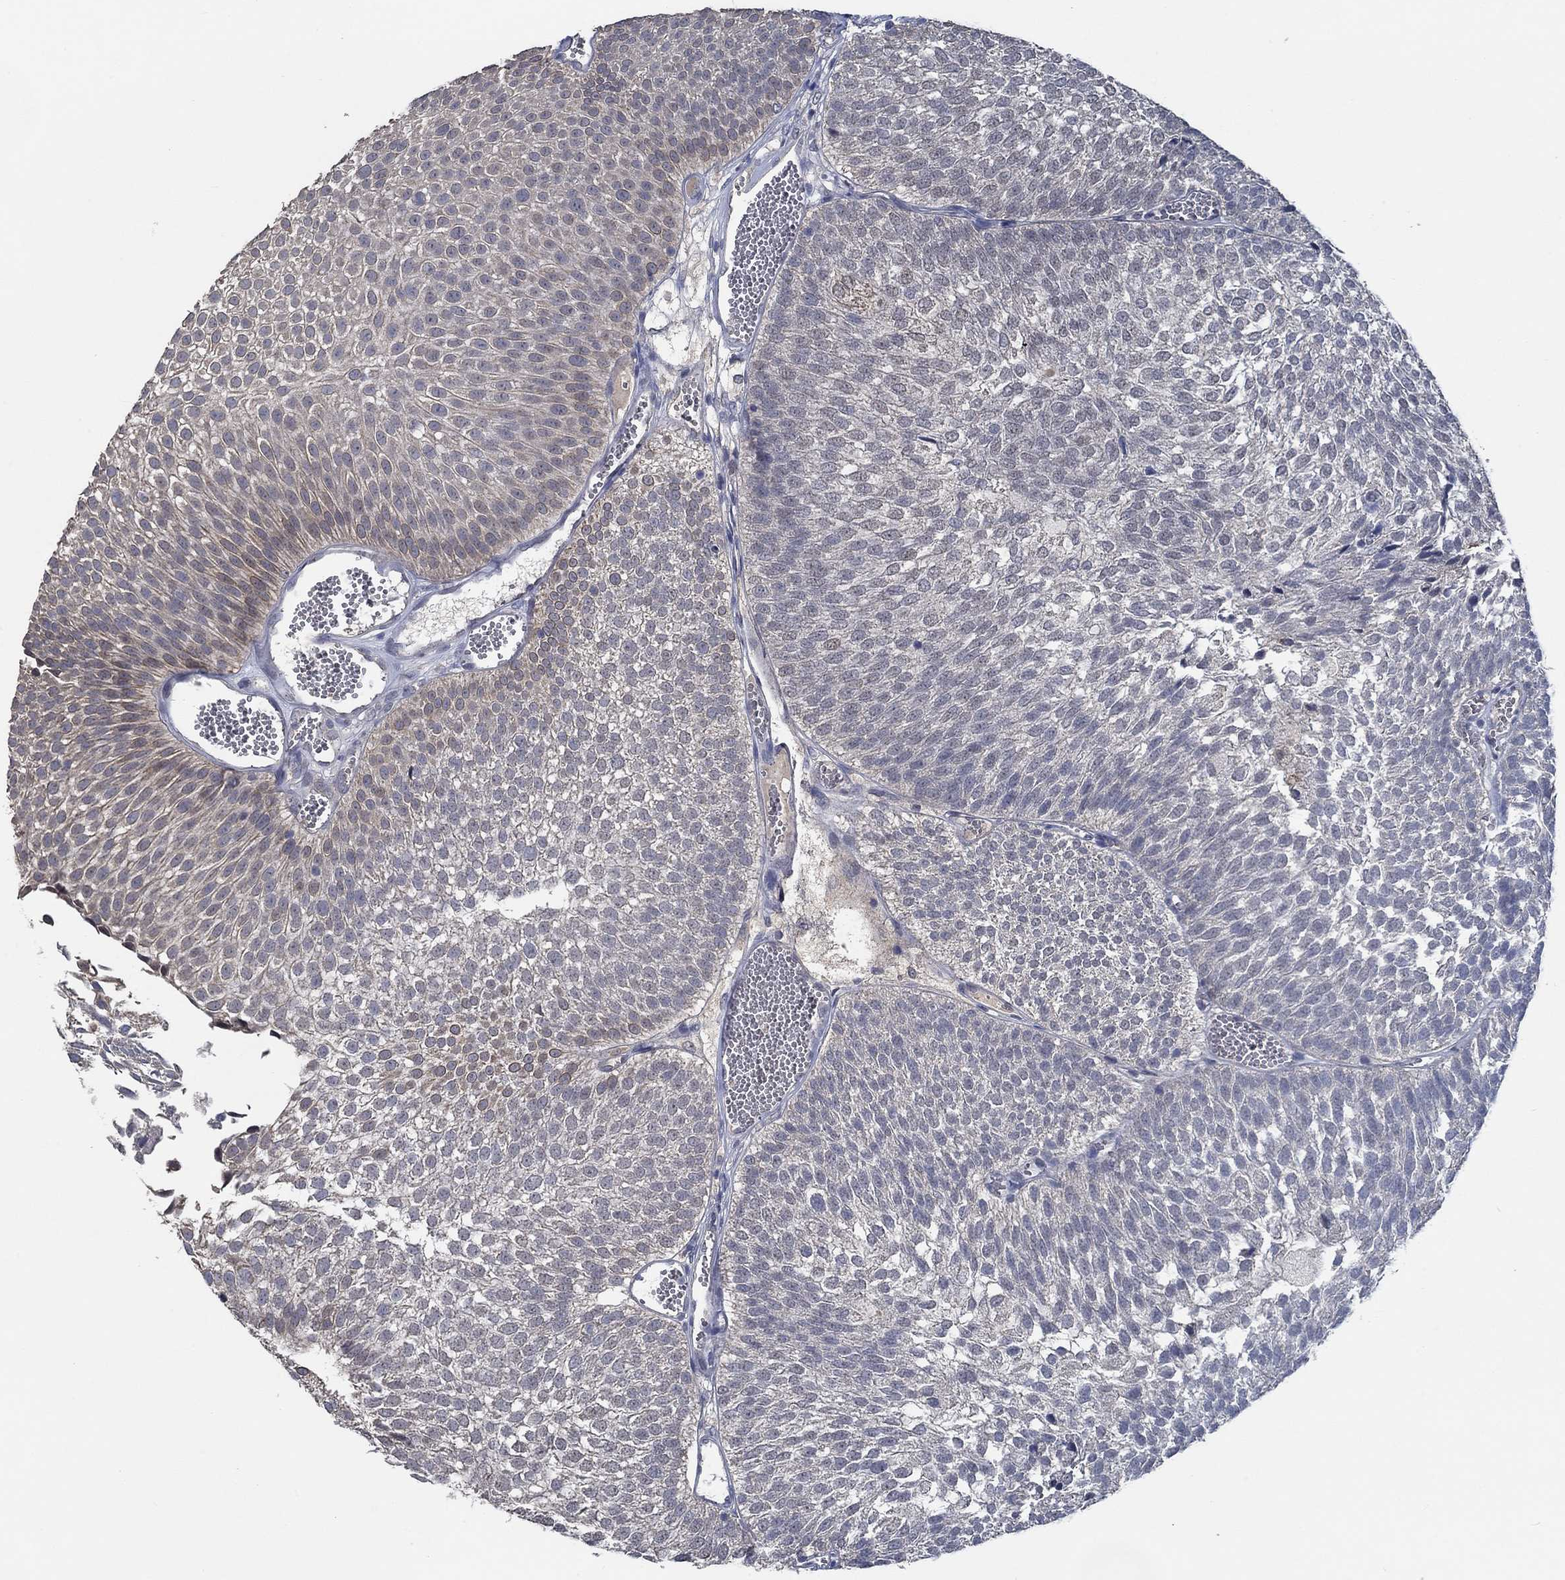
{"staining": {"intensity": "negative", "quantity": "none", "location": "none"}, "tissue": "urothelial cancer", "cell_type": "Tumor cells", "image_type": "cancer", "snomed": [{"axis": "morphology", "description": "Urothelial carcinoma, Low grade"}, {"axis": "topography", "description": "Urinary bladder"}], "caption": "A high-resolution histopathology image shows immunohistochemistry staining of urothelial cancer, which shows no significant staining in tumor cells.", "gene": "OBSCN", "patient": {"sex": "male", "age": 52}}